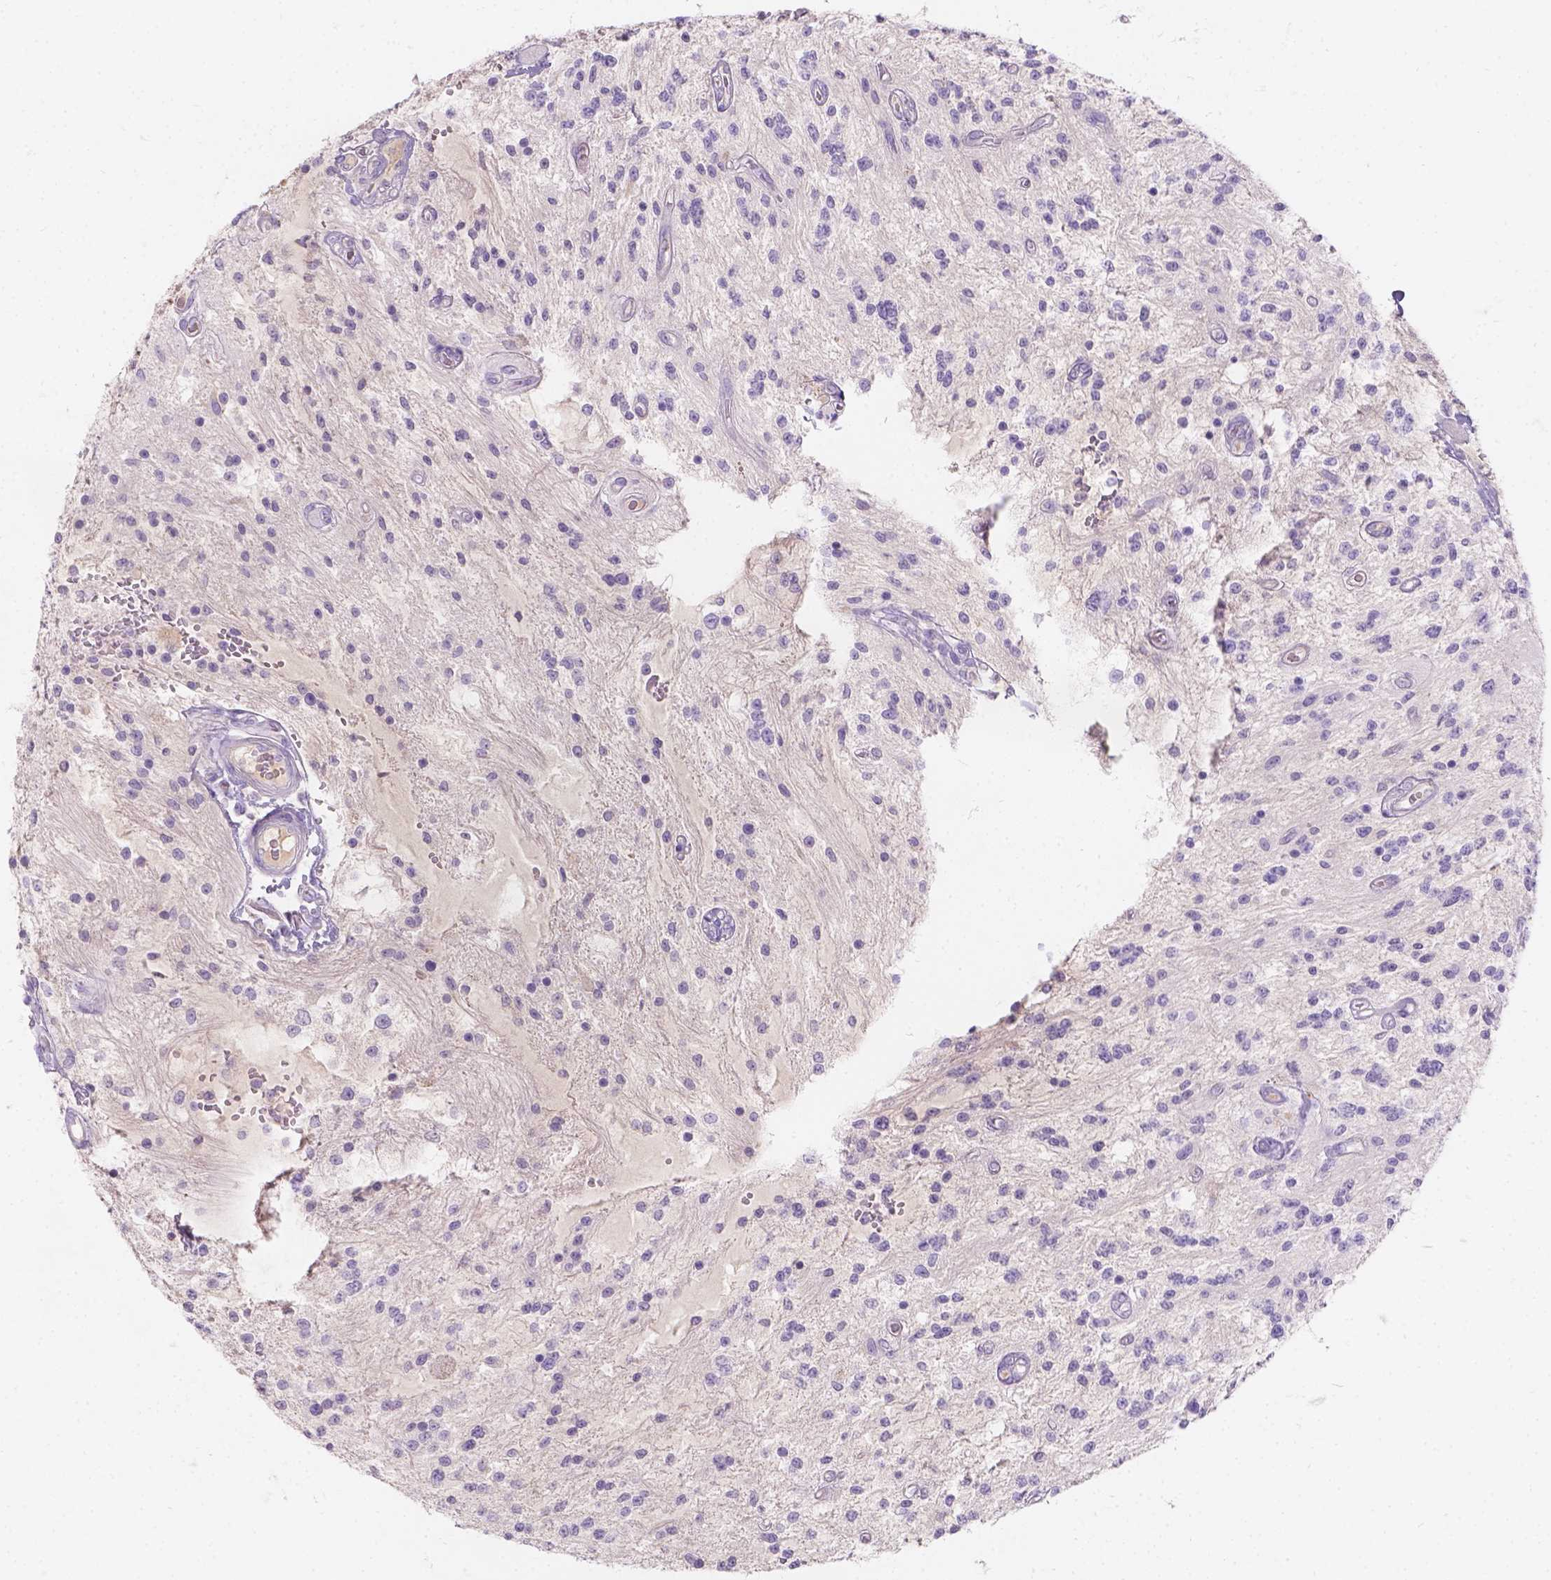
{"staining": {"intensity": "negative", "quantity": "none", "location": "none"}, "tissue": "glioma", "cell_type": "Tumor cells", "image_type": "cancer", "snomed": [{"axis": "morphology", "description": "Glioma, malignant, Low grade"}, {"axis": "topography", "description": "Cerebellum"}], "caption": "Immunohistochemical staining of glioma demonstrates no significant staining in tumor cells. The staining was performed using DAB (3,3'-diaminobenzidine) to visualize the protein expression in brown, while the nuclei were stained in blue with hematoxylin (Magnification: 20x).", "gene": "GAL3ST2", "patient": {"sex": "female", "age": 14}}